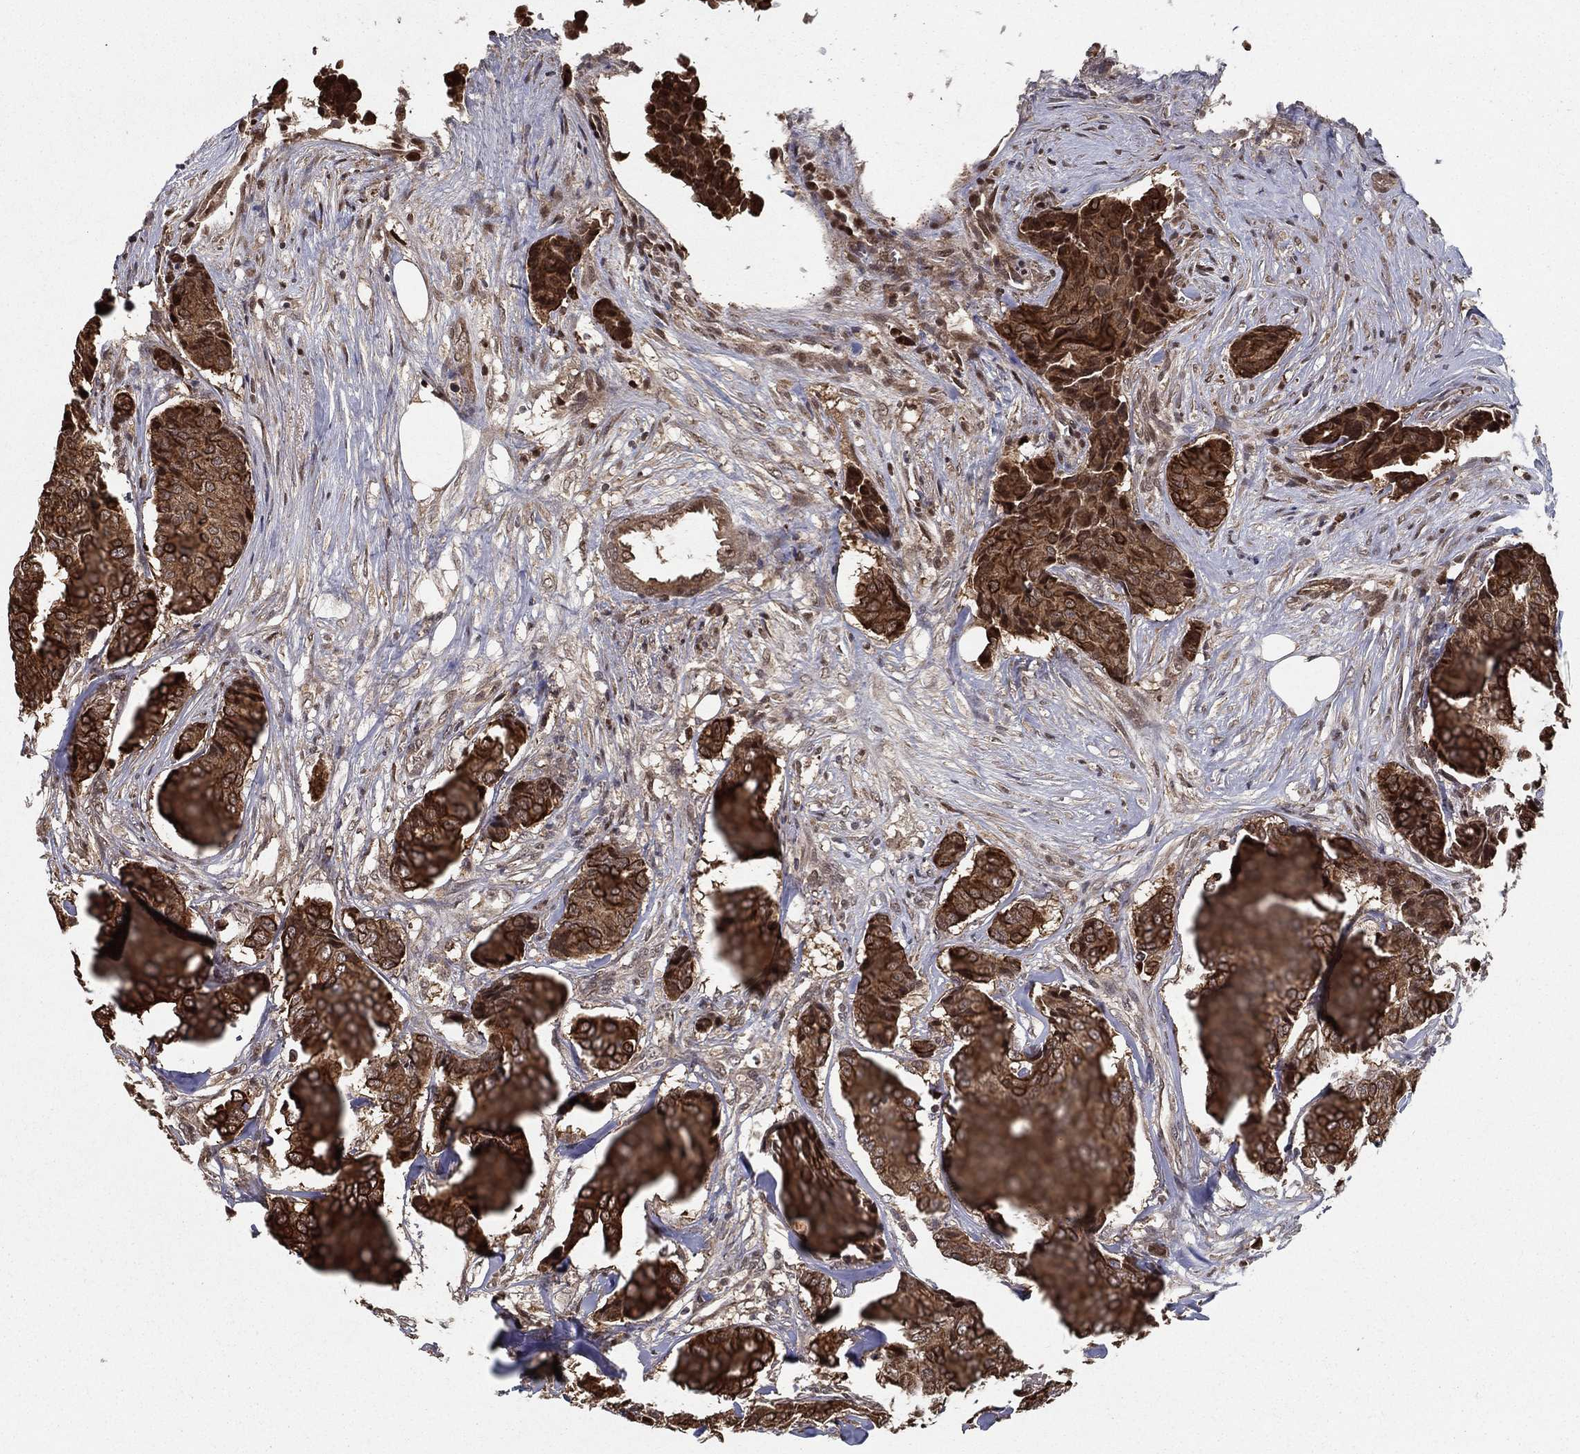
{"staining": {"intensity": "strong", "quantity": ">75%", "location": "cytoplasmic/membranous"}, "tissue": "breast cancer", "cell_type": "Tumor cells", "image_type": "cancer", "snomed": [{"axis": "morphology", "description": "Duct carcinoma"}, {"axis": "topography", "description": "Breast"}], "caption": "Protein analysis of breast cancer (infiltrating ductal carcinoma) tissue demonstrates strong cytoplasmic/membranous staining in about >75% of tumor cells. (Stains: DAB in brown, nuclei in blue, Microscopy: brightfield microscopy at high magnification).", "gene": "SLC6A6", "patient": {"sex": "female", "age": 75}}